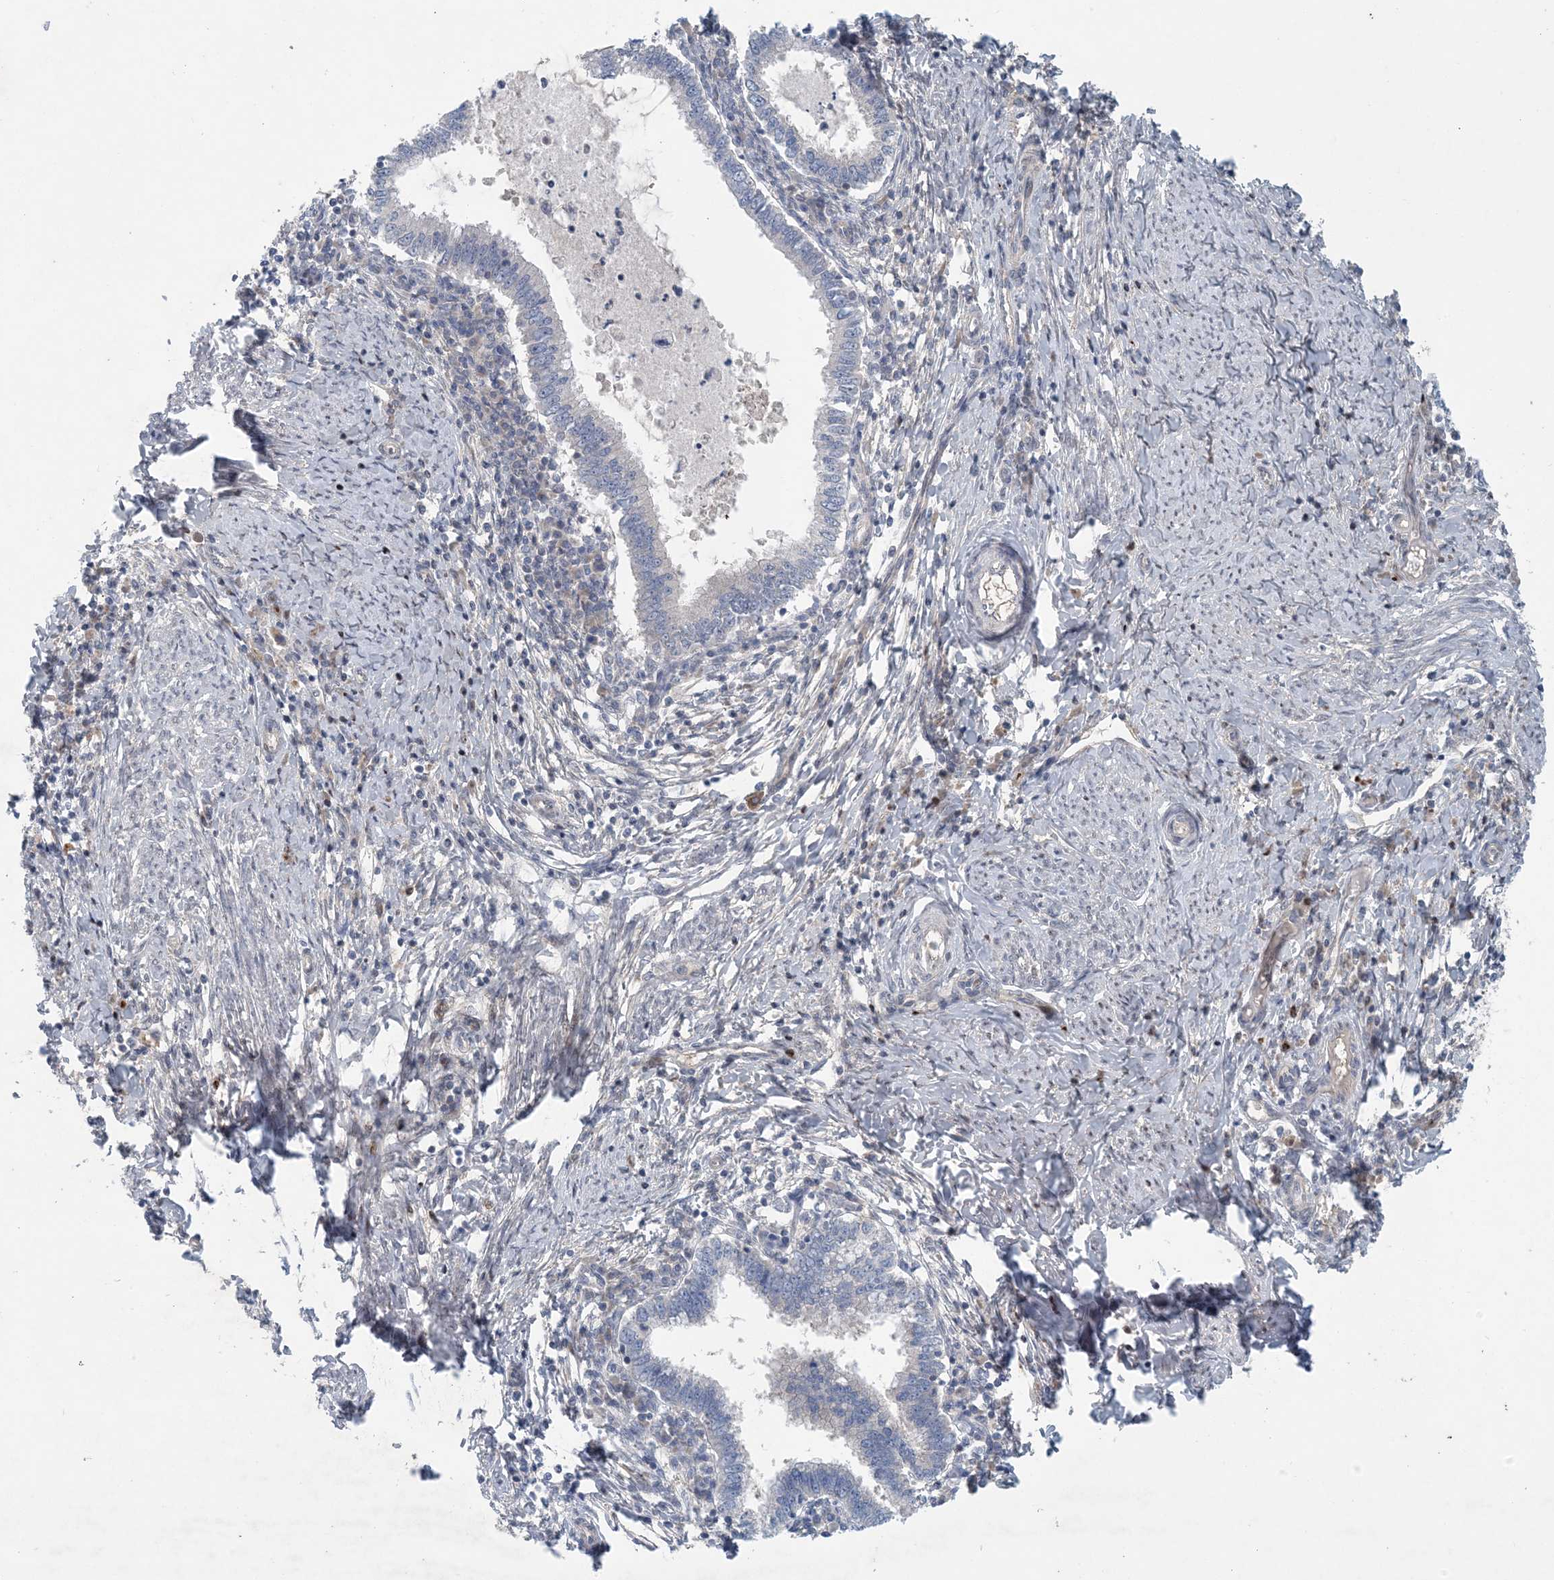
{"staining": {"intensity": "negative", "quantity": "none", "location": "none"}, "tissue": "cervical cancer", "cell_type": "Tumor cells", "image_type": "cancer", "snomed": [{"axis": "morphology", "description": "Adenocarcinoma, NOS"}, {"axis": "topography", "description": "Cervix"}], "caption": "High power microscopy micrograph of an IHC micrograph of cervical cancer (adenocarcinoma), revealing no significant positivity in tumor cells.", "gene": "HIKESHI", "patient": {"sex": "female", "age": 36}}